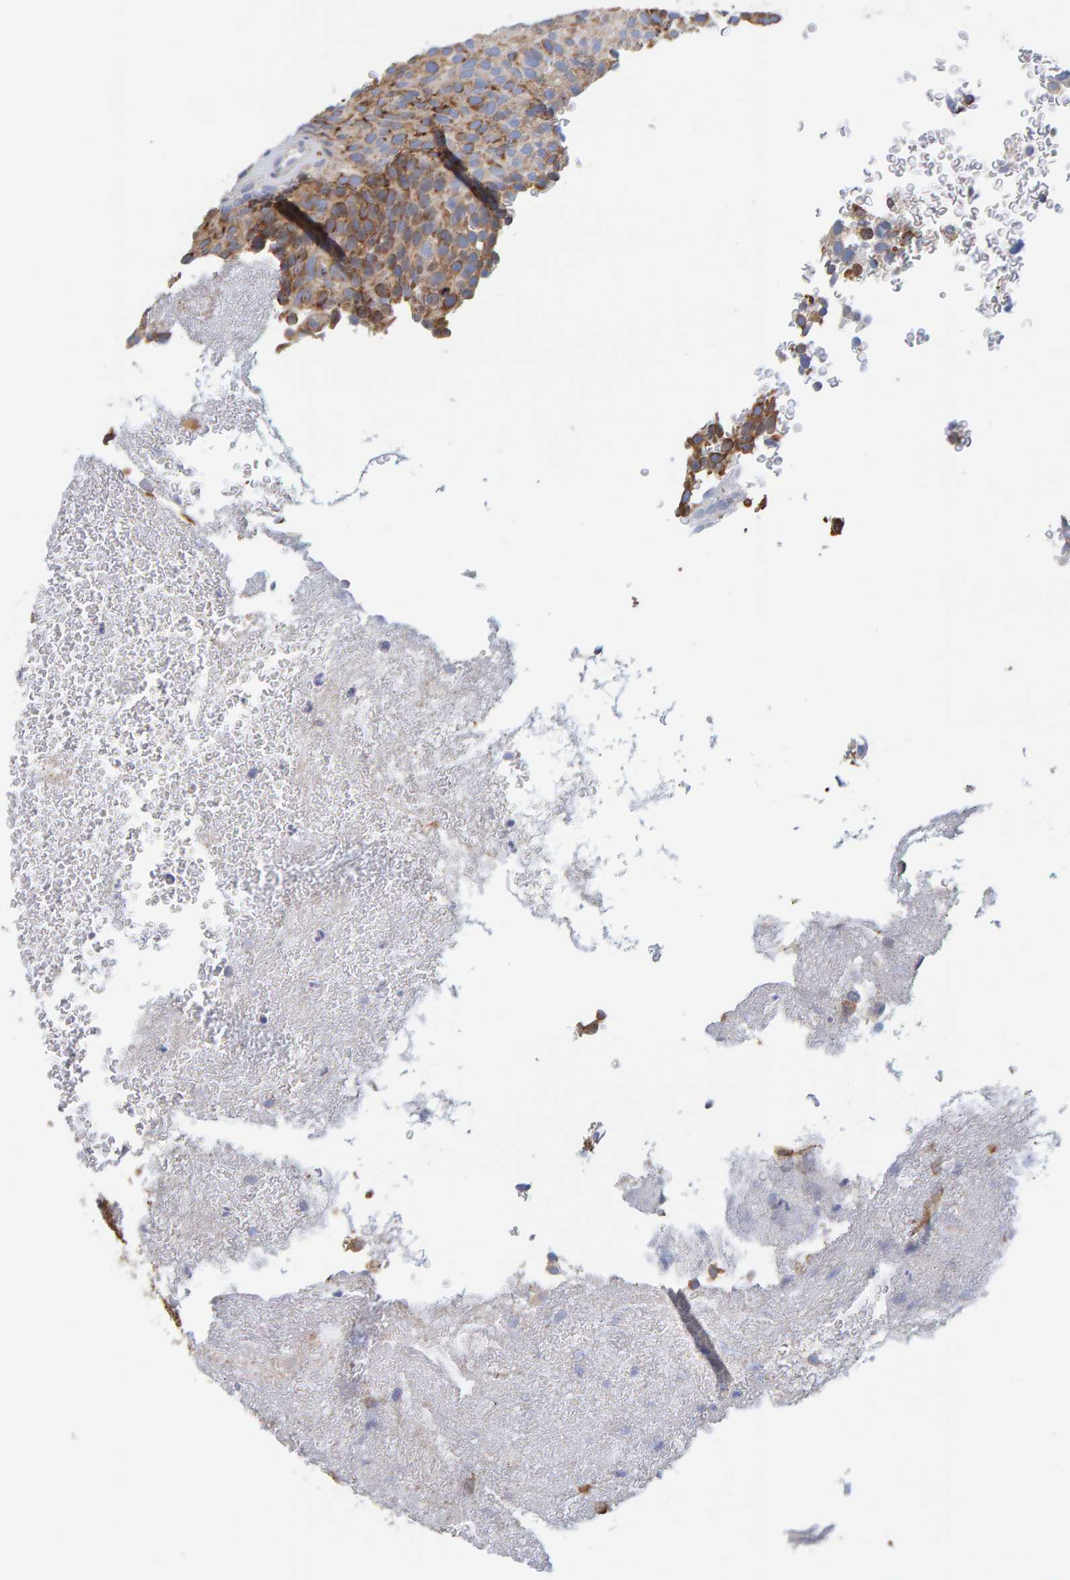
{"staining": {"intensity": "moderate", "quantity": ">75%", "location": "cytoplasmic/membranous"}, "tissue": "urothelial cancer", "cell_type": "Tumor cells", "image_type": "cancer", "snomed": [{"axis": "morphology", "description": "Urothelial carcinoma, Low grade"}, {"axis": "topography", "description": "Urinary bladder"}], "caption": "This is an image of IHC staining of low-grade urothelial carcinoma, which shows moderate positivity in the cytoplasmic/membranous of tumor cells.", "gene": "SGPL1", "patient": {"sex": "male", "age": 78}}